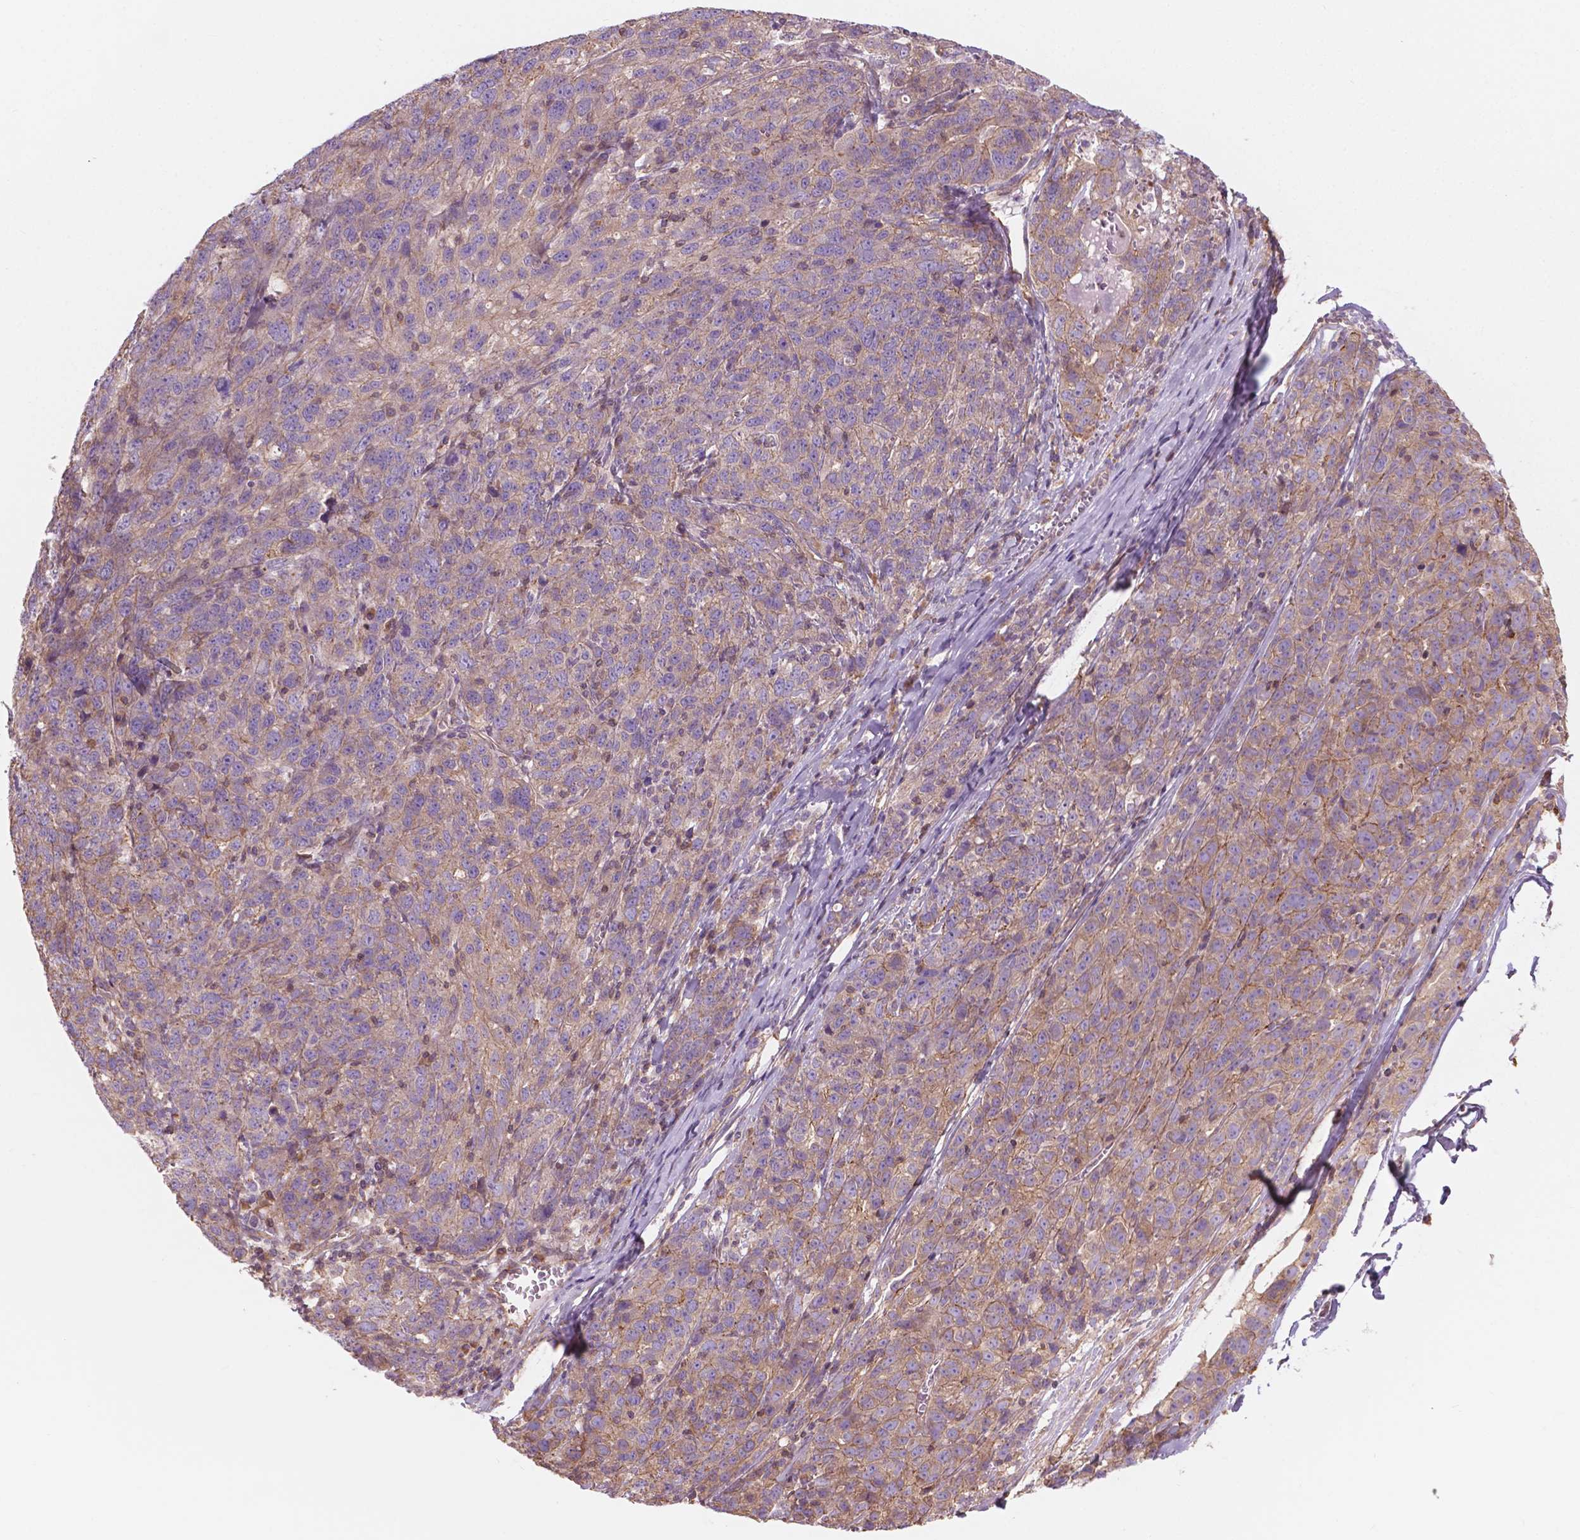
{"staining": {"intensity": "weak", "quantity": "25%-75%", "location": "cytoplasmic/membranous"}, "tissue": "ovarian cancer", "cell_type": "Tumor cells", "image_type": "cancer", "snomed": [{"axis": "morphology", "description": "Cystadenocarcinoma, serous, NOS"}, {"axis": "topography", "description": "Ovary"}], "caption": "Weak cytoplasmic/membranous protein staining is seen in about 25%-75% of tumor cells in ovarian serous cystadenocarcinoma.", "gene": "SURF4", "patient": {"sex": "female", "age": 71}}